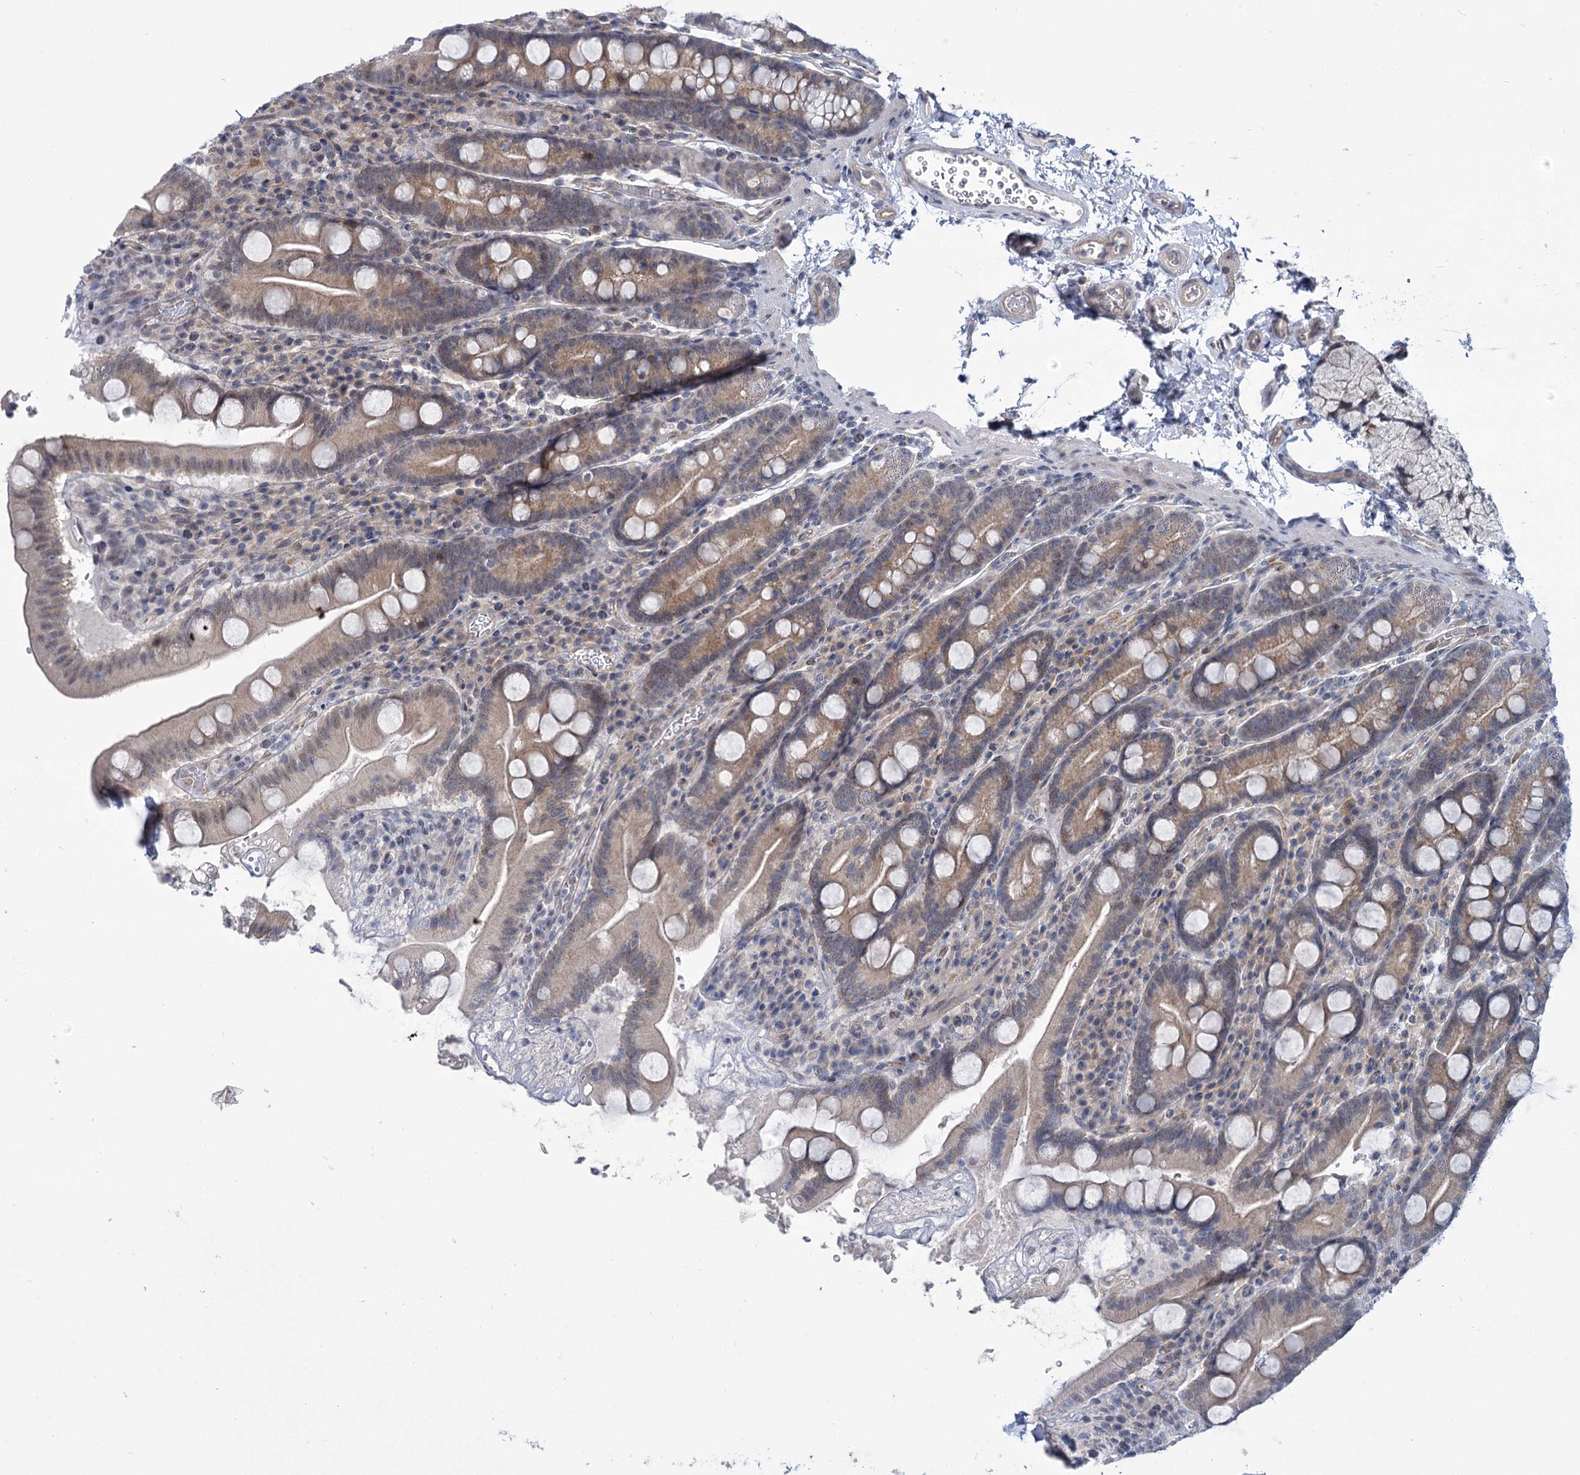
{"staining": {"intensity": "weak", "quantity": "25%-75%", "location": "cytoplasmic/membranous,nuclear"}, "tissue": "duodenum", "cell_type": "Glandular cells", "image_type": "normal", "snomed": [{"axis": "morphology", "description": "Normal tissue, NOS"}, {"axis": "topography", "description": "Duodenum"}], "caption": "Weak cytoplasmic/membranous,nuclear positivity for a protein is appreciated in approximately 25%-75% of glandular cells of benign duodenum using immunohistochemistry (IHC).", "gene": "MBLAC2", "patient": {"sex": "male", "age": 35}}